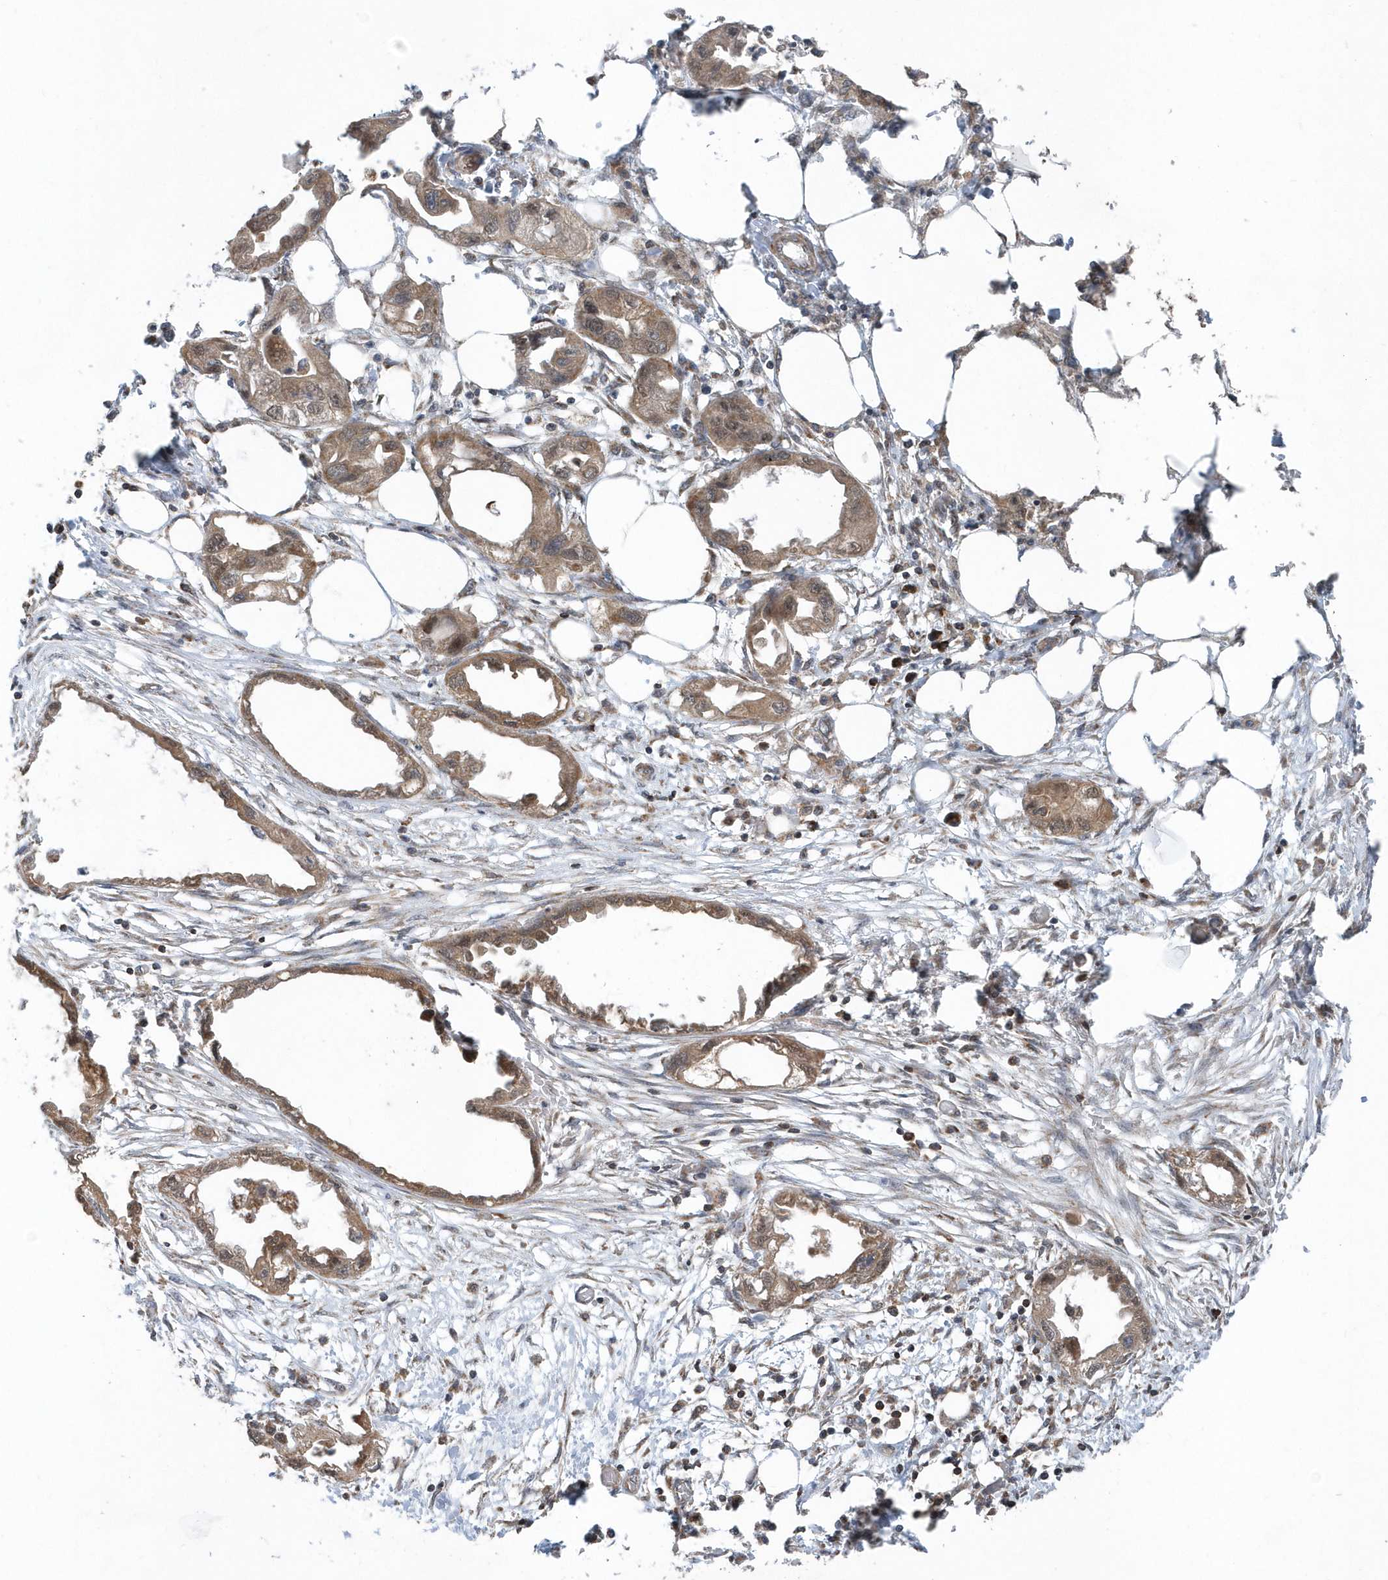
{"staining": {"intensity": "moderate", "quantity": ">75%", "location": "cytoplasmic/membranous"}, "tissue": "endometrial cancer", "cell_type": "Tumor cells", "image_type": "cancer", "snomed": [{"axis": "morphology", "description": "Adenocarcinoma, NOS"}, {"axis": "morphology", "description": "Adenocarcinoma, metastatic, NOS"}, {"axis": "topography", "description": "Adipose tissue"}, {"axis": "topography", "description": "Endometrium"}], "caption": "Endometrial metastatic adenocarcinoma stained for a protein displays moderate cytoplasmic/membranous positivity in tumor cells.", "gene": "PPP1R7", "patient": {"sex": "female", "age": 67}}